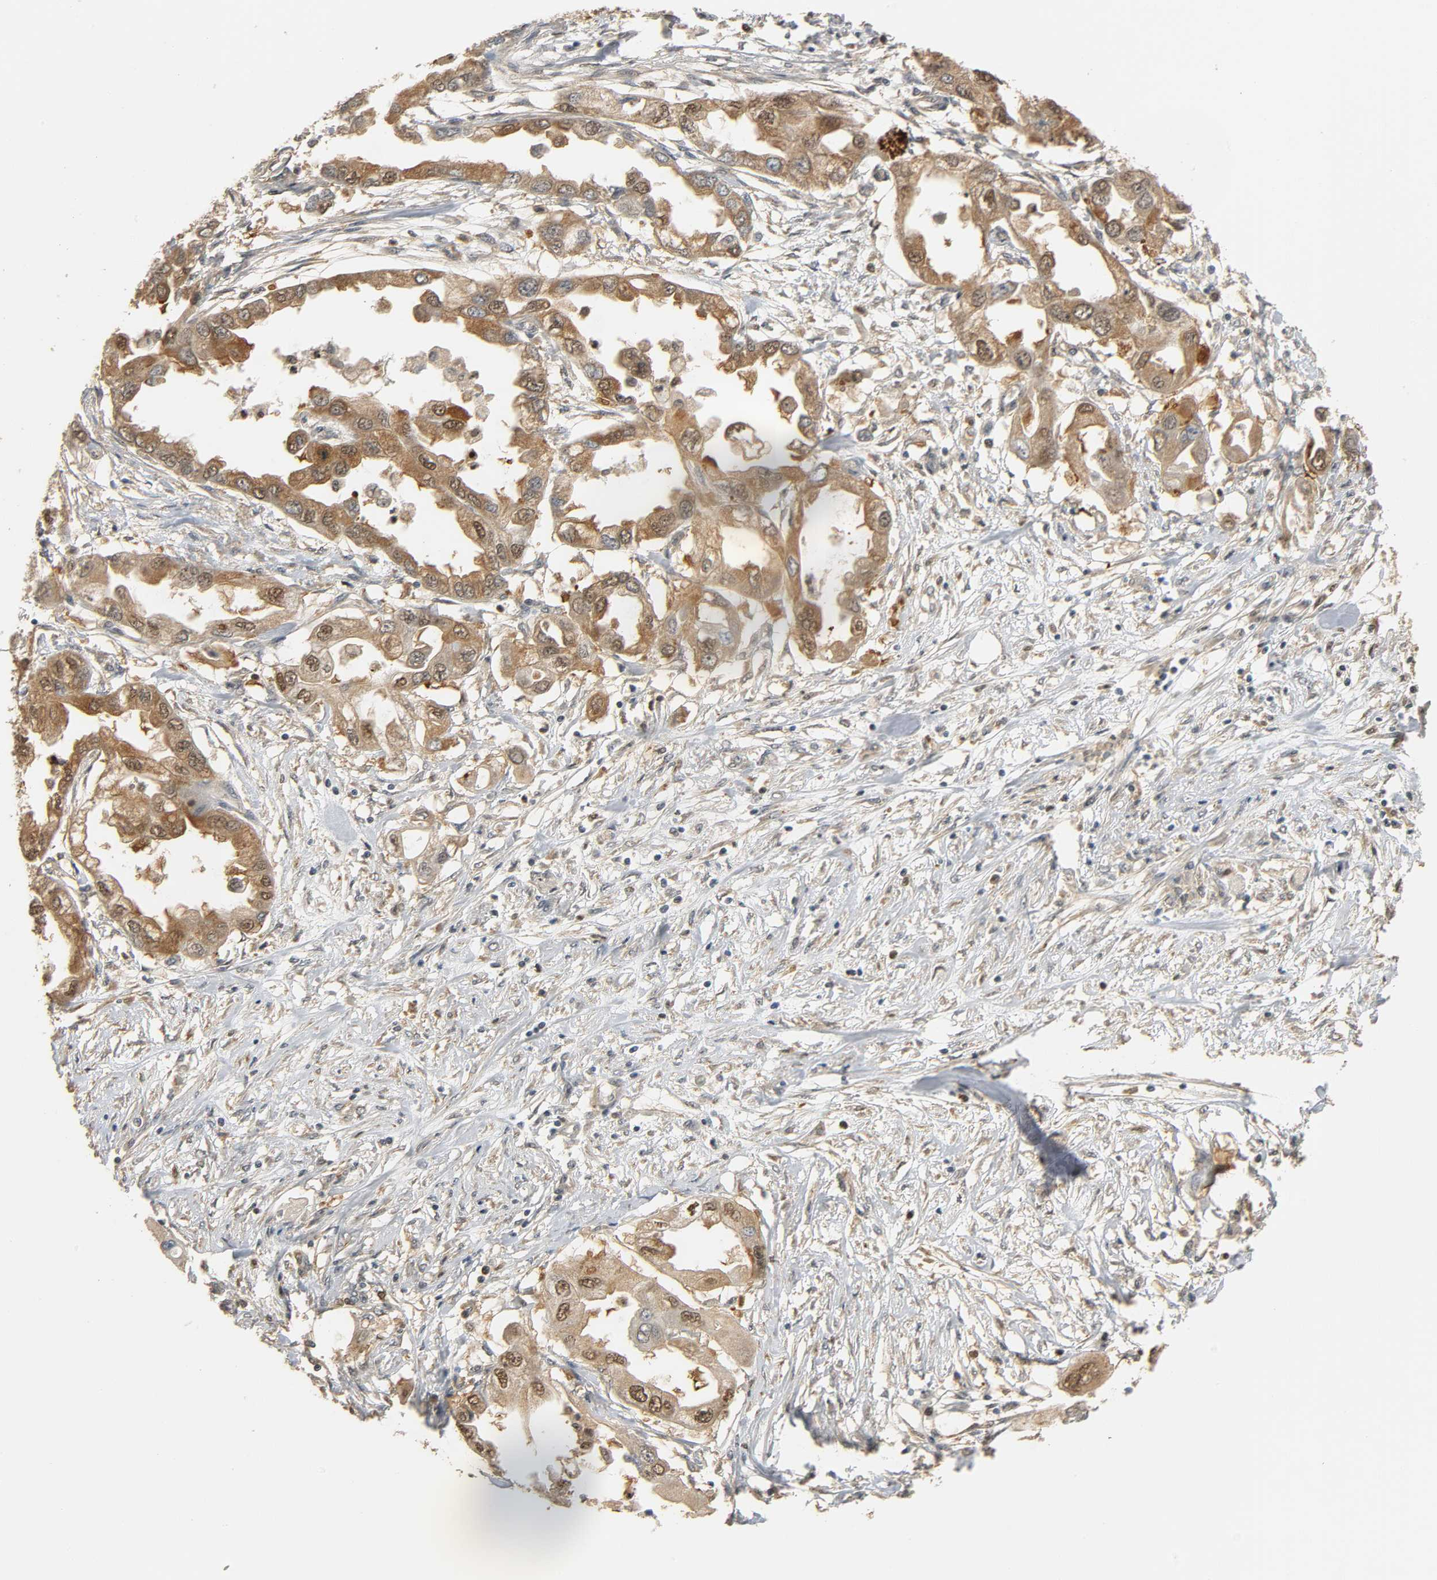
{"staining": {"intensity": "moderate", "quantity": ">75%", "location": "cytoplasmic/membranous"}, "tissue": "endometrial cancer", "cell_type": "Tumor cells", "image_type": "cancer", "snomed": [{"axis": "morphology", "description": "Adenocarcinoma, NOS"}, {"axis": "topography", "description": "Endometrium"}], "caption": "Brown immunohistochemical staining in human endometrial cancer shows moderate cytoplasmic/membranous positivity in about >75% of tumor cells.", "gene": "ZFPM2", "patient": {"sex": "female", "age": 67}}